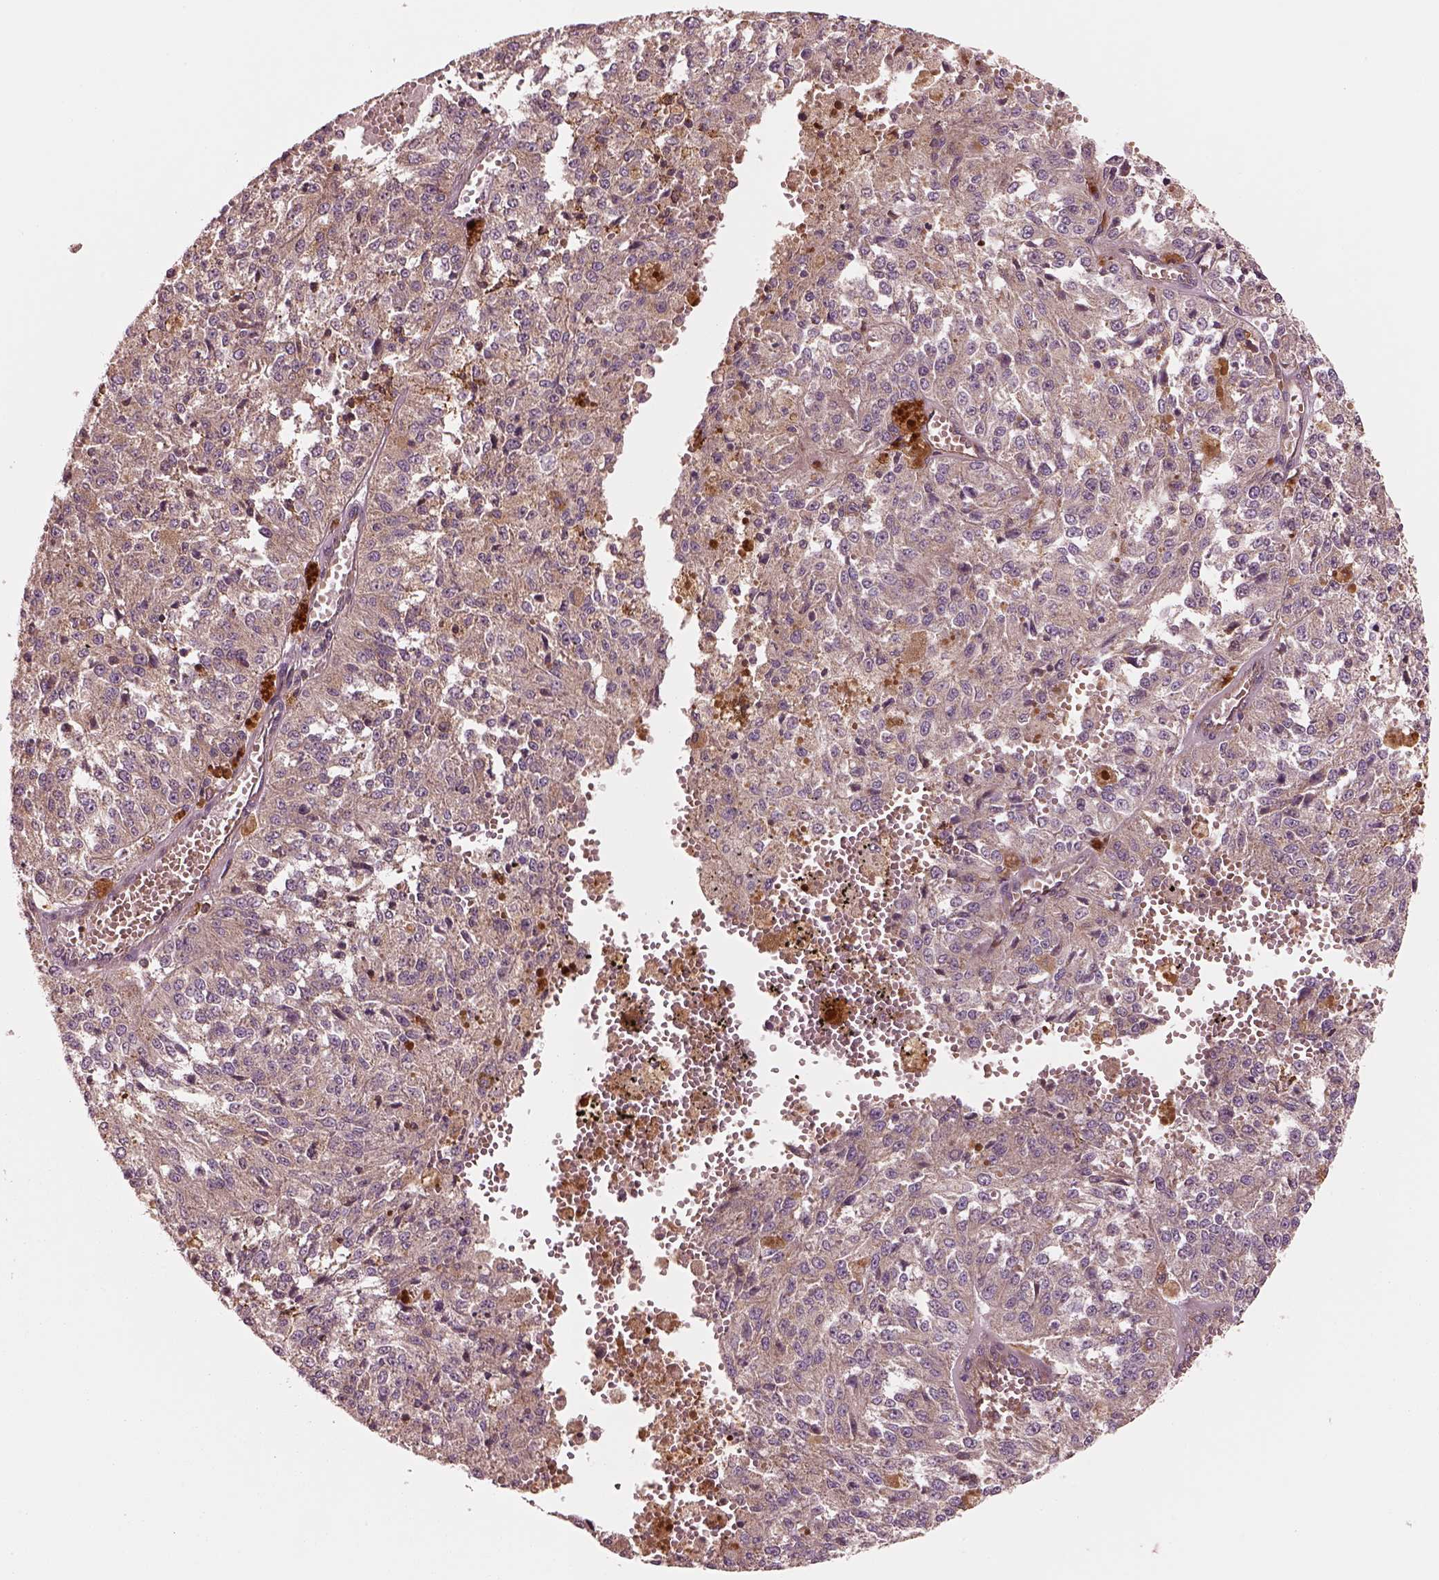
{"staining": {"intensity": "weak", "quantity": "<25%", "location": "cytoplasmic/membranous"}, "tissue": "melanoma", "cell_type": "Tumor cells", "image_type": "cancer", "snomed": [{"axis": "morphology", "description": "Malignant melanoma, Metastatic site"}, {"axis": "topography", "description": "Lymph node"}], "caption": "Histopathology image shows no protein expression in tumor cells of melanoma tissue.", "gene": "ASCC2", "patient": {"sex": "female", "age": 64}}